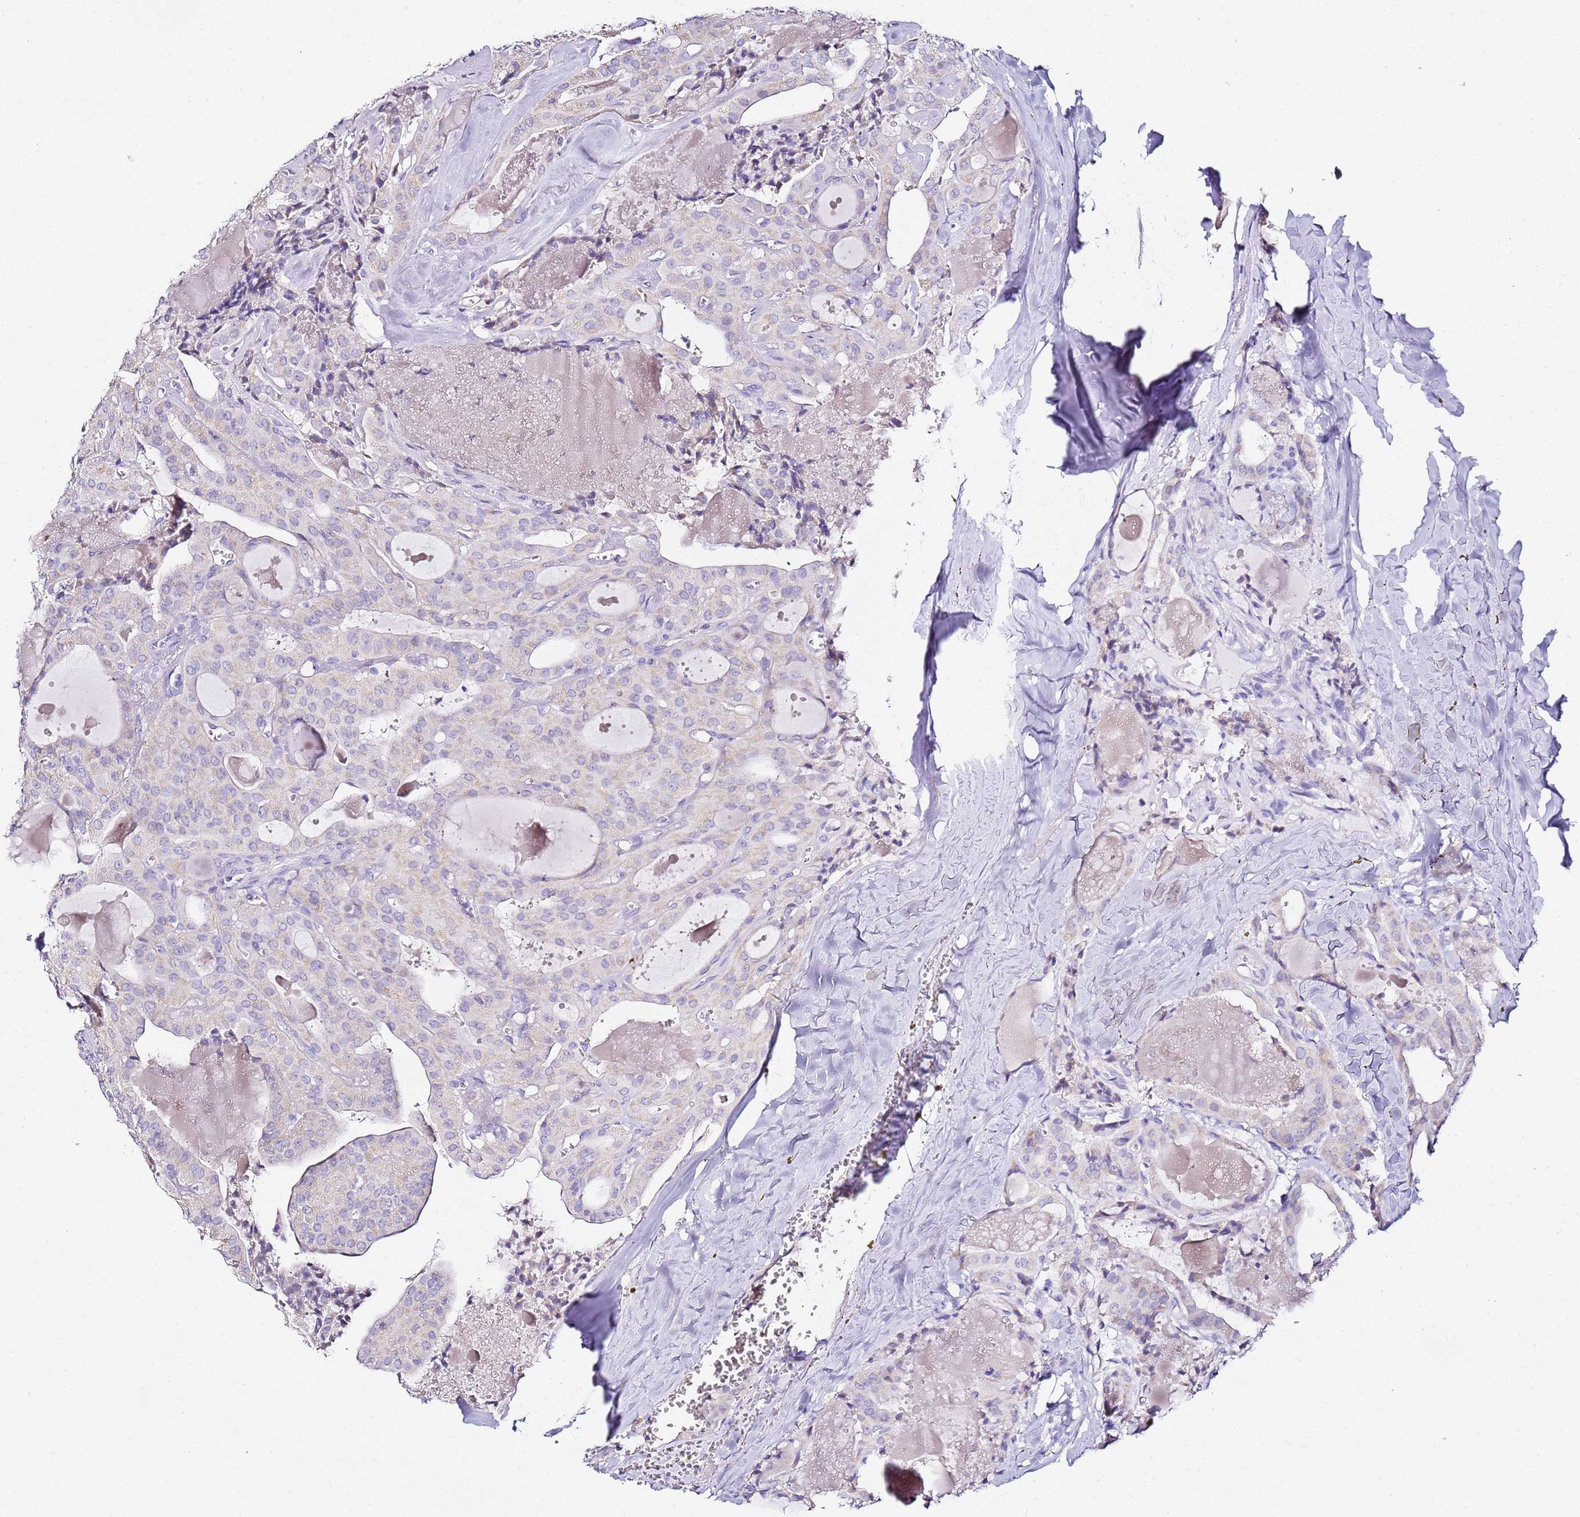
{"staining": {"intensity": "negative", "quantity": "none", "location": "none"}, "tissue": "thyroid cancer", "cell_type": "Tumor cells", "image_type": "cancer", "snomed": [{"axis": "morphology", "description": "Papillary adenocarcinoma, NOS"}, {"axis": "topography", "description": "Thyroid gland"}], "caption": "Histopathology image shows no significant protein staining in tumor cells of thyroid papillary adenocarcinoma. The staining was performed using DAB (3,3'-diaminobenzidine) to visualize the protein expression in brown, while the nuclei were stained in blue with hematoxylin (Magnification: 20x).", "gene": "MYBPC3", "patient": {"sex": "male", "age": 52}}